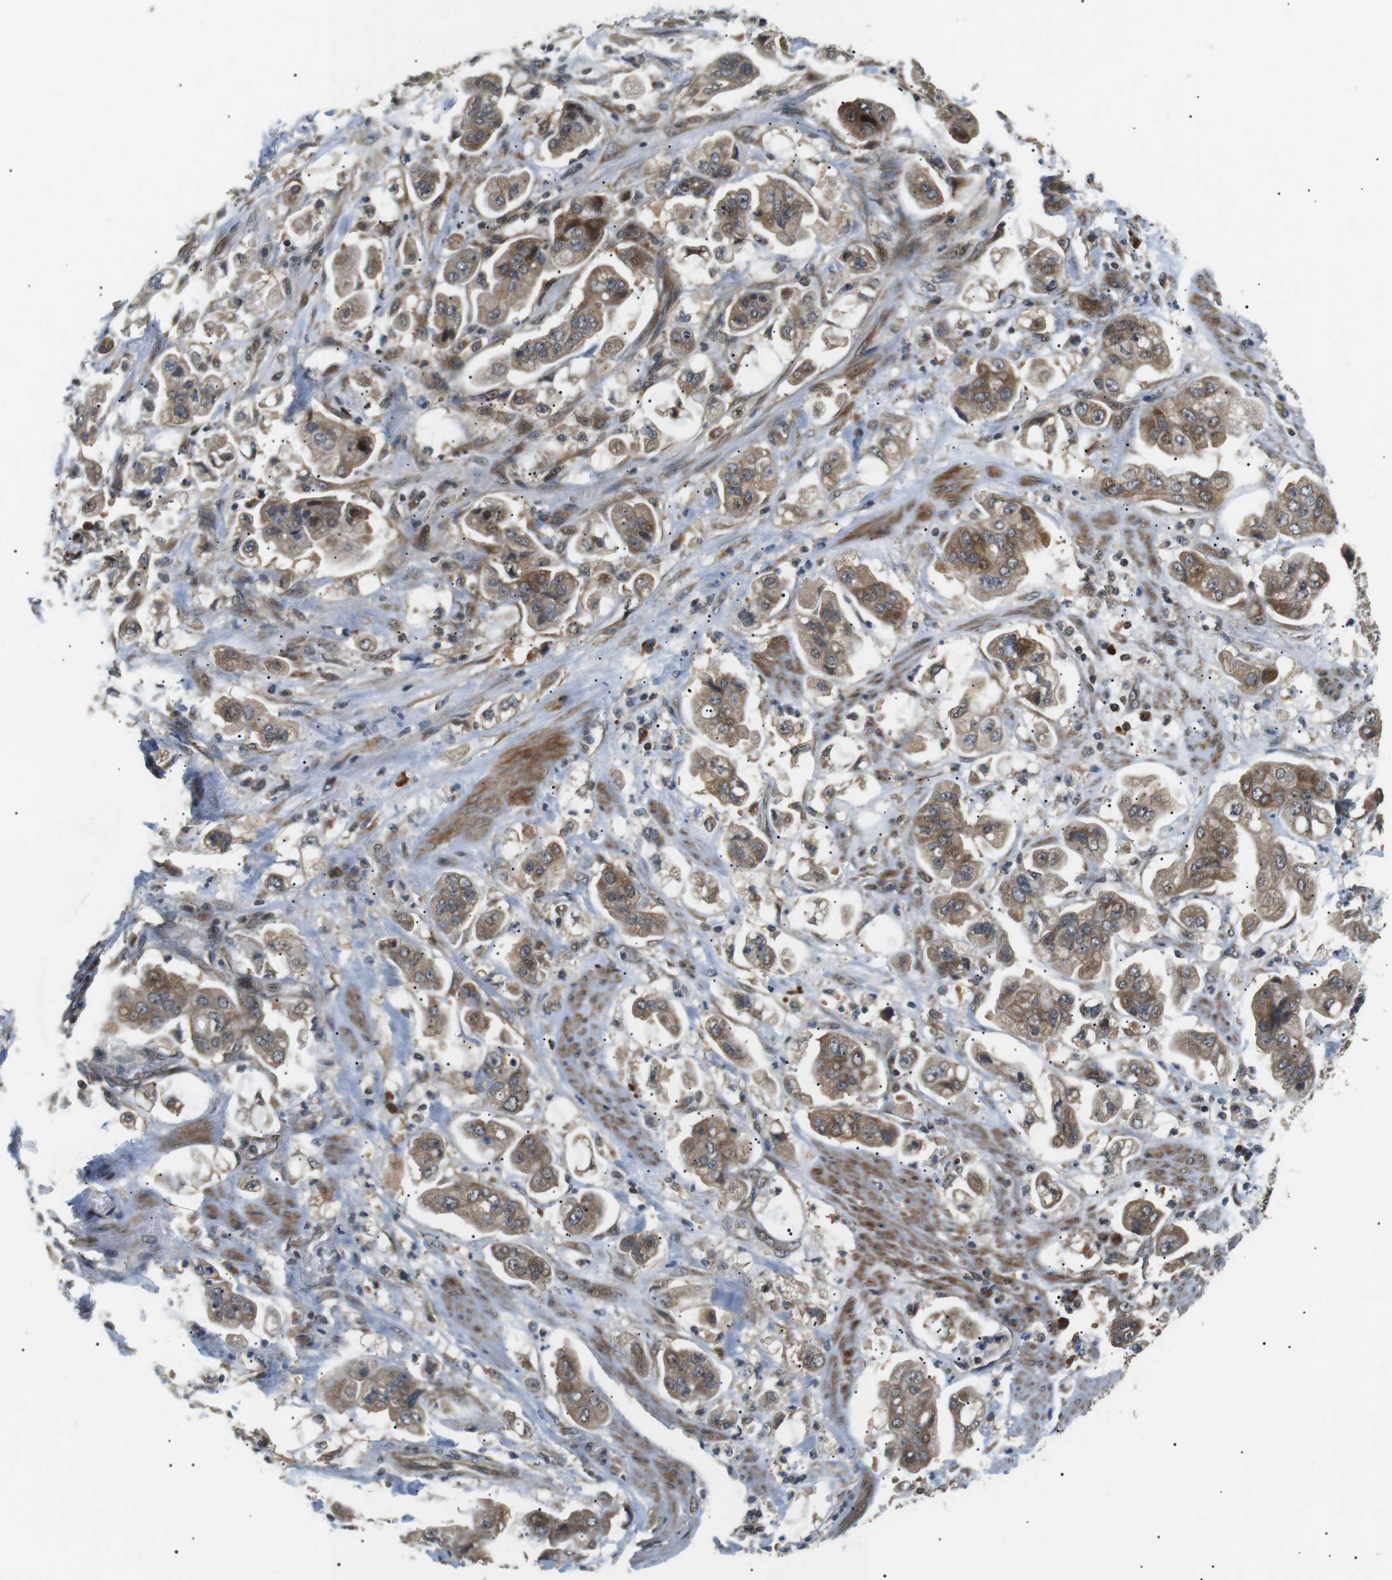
{"staining": {"intensity": "moderate", "quantity": "25%-75%", "location": "cytoplasmic/membranous"}, "tissue": "stomach cancer", "cell_type": "Tumor cells", "image_type": "cancer", "snomed": [{"axis": "morphology", "description": "Adenocarcinoma, NOS"}, {"axis": "topography", "description": "Stomach"}], "caption": "Stomach cancer stained with a brown dye displays moderate cytoplasmic/membranous positive staining in about 25%-75% of tumor cells.", "gene": "HSPA13", "patient": {"sex": "male", "age": 62}}